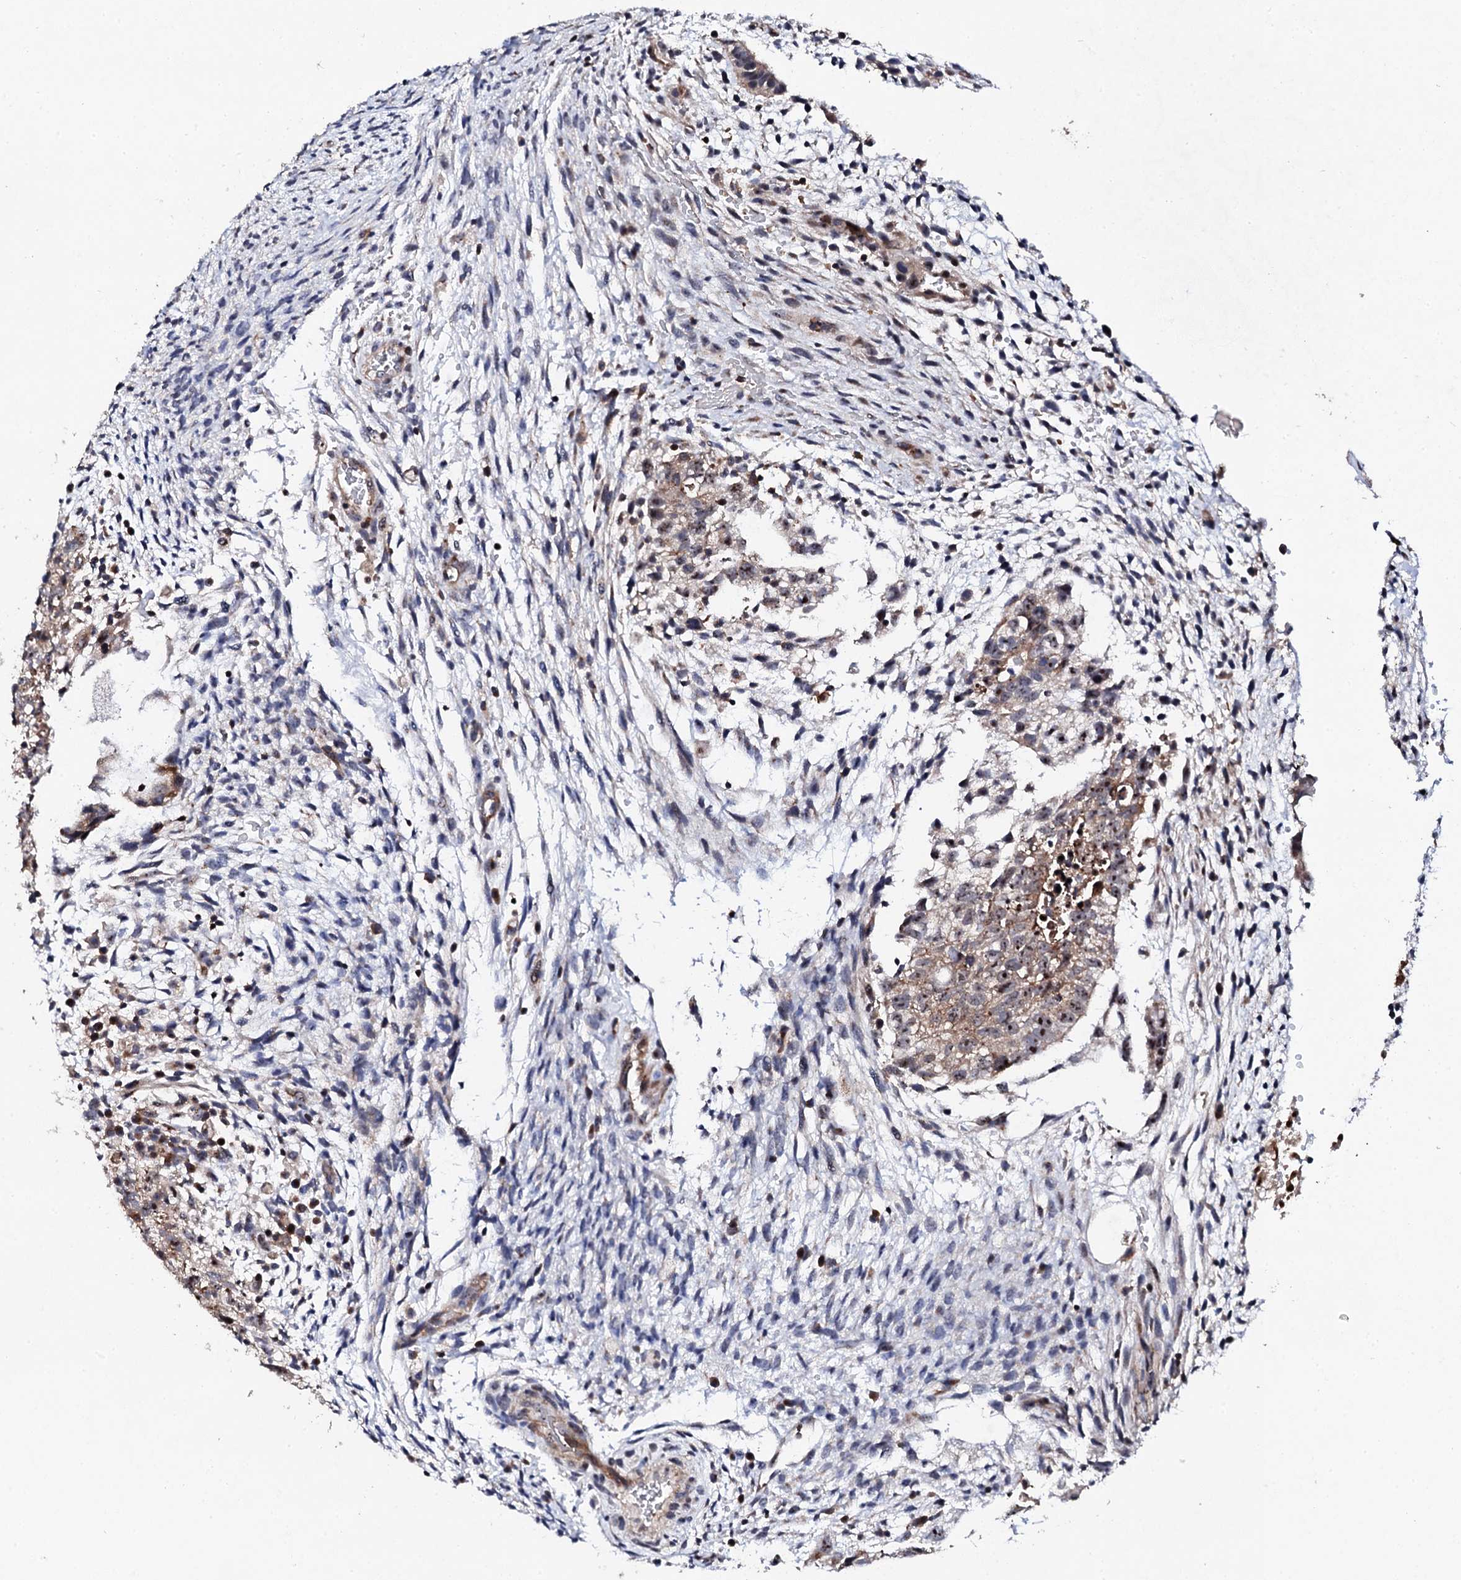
{"staining": {"intensity": "strong", "quantity": "25%-75%", "location": "cytoplasmic/membranous,nuclear"}, "tissue": "testis cancer", "cell_type": "Tumor cells", "image_type": "cancer", "snomed": [{"axis": "morphology", "description": "Carcinoma, Embryonal, NOS"}, {"axis": "topography", "description": "Testis"}], "caption": "This photomicrograph shows IHC staining of testis cancer (embryonal carcinoma), with high strong cytoplasmic/membranous and nuclear staining in about 25%-75% of tumor cells.", "gene": "GTPBP4", "patient": {"sex": "male", "age": 37}}